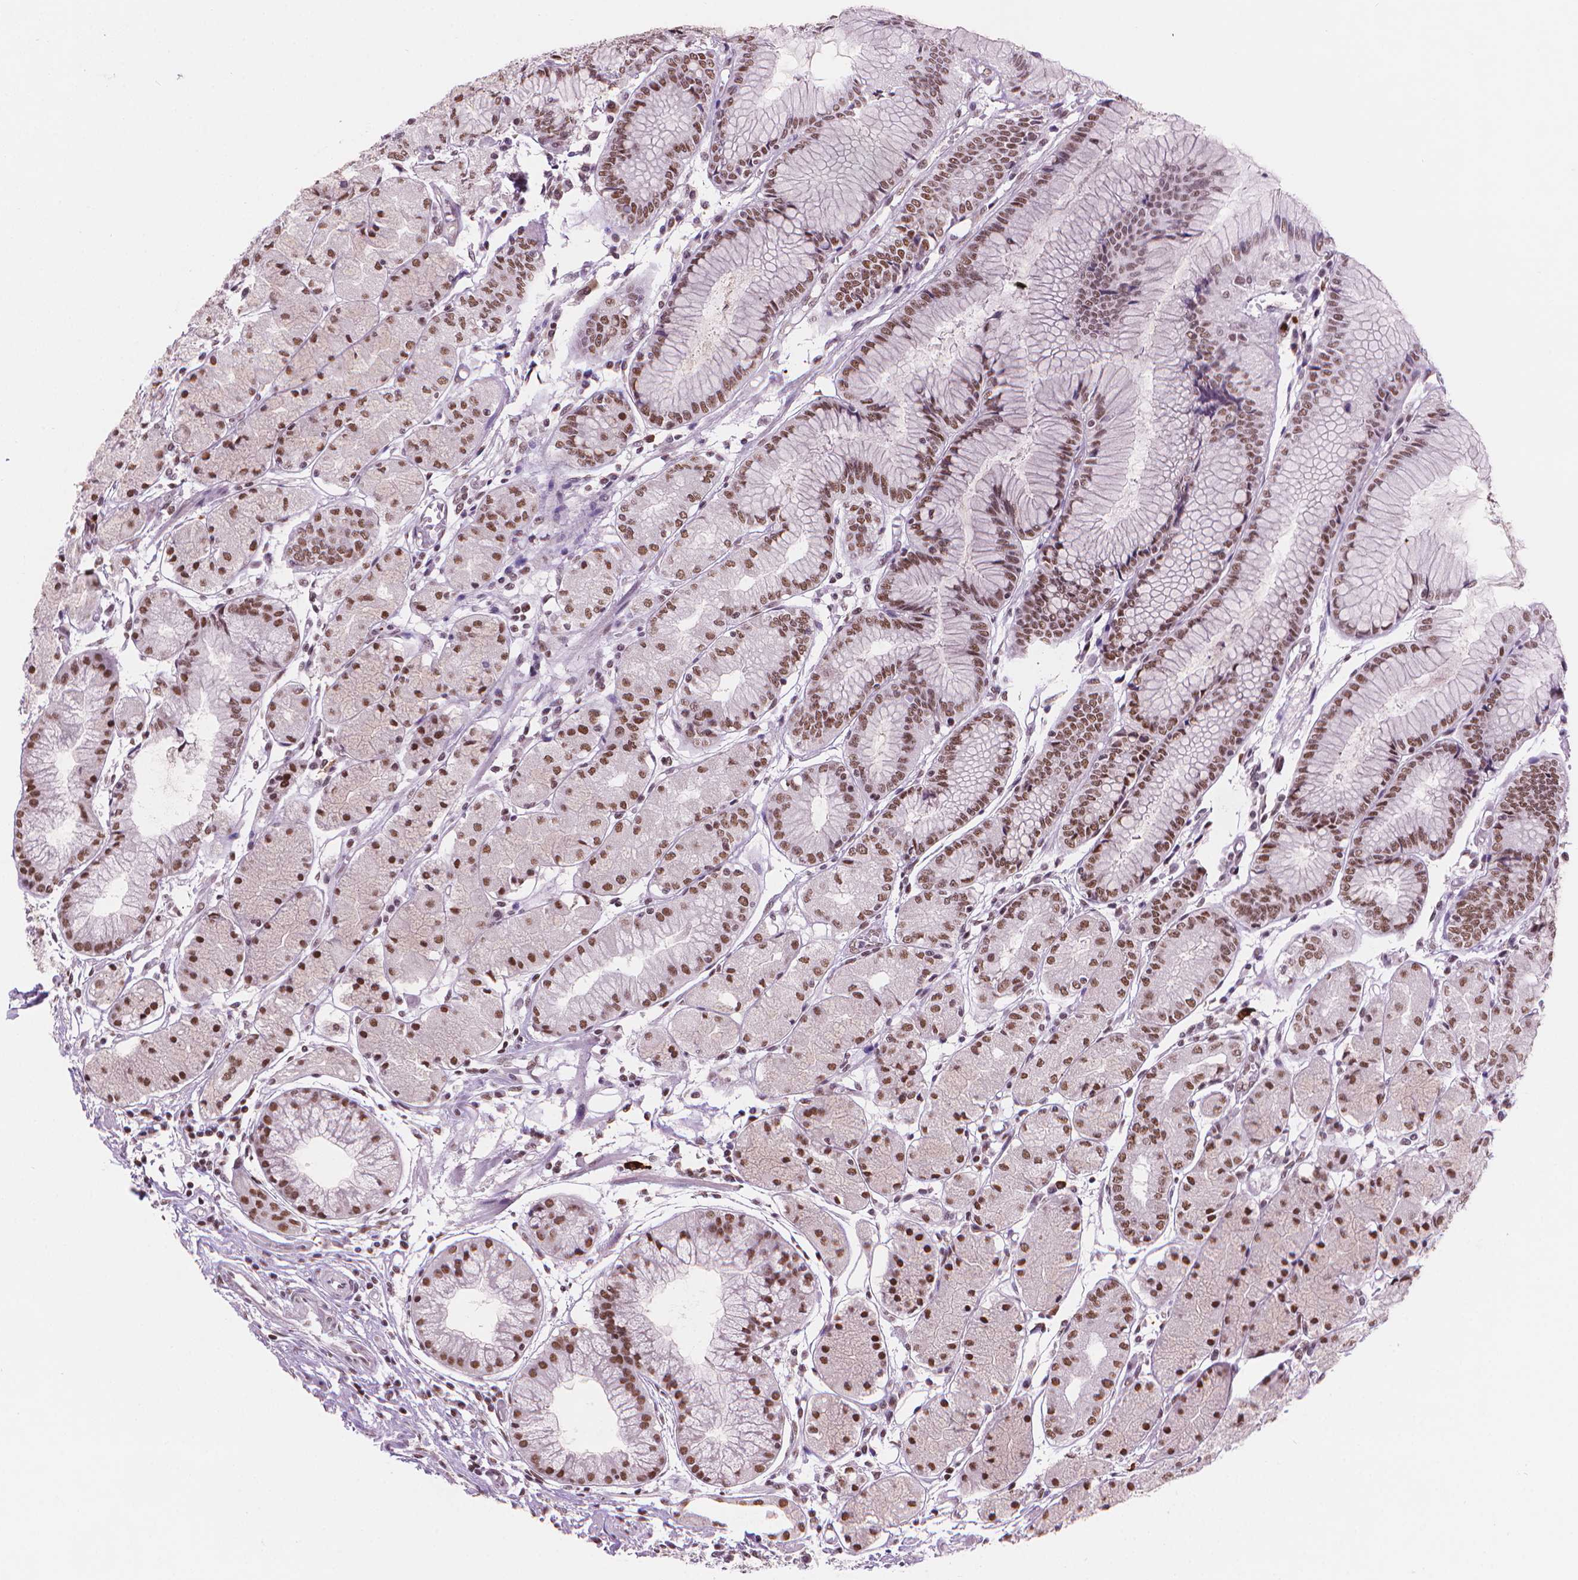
{"staining": {"intensity": "strong", "quantity": ">75%", "location": "nuclear"}, "tissue": "stomach", "cell_type": "Glandular cells", "image_type": "normal", "snomed": [{"axis": "morphology", "description": "Normal tissue, NOS"}, {"axis": "topography", "description": "Stomach, upper"}], "caption": "This is a micrograph of immunohistochemistry staining of benign stomach, which shows strong staining in the nuclear of glandular cells.", "gene": "RPA4", "patient": {"sex": "male", "age": 69}}